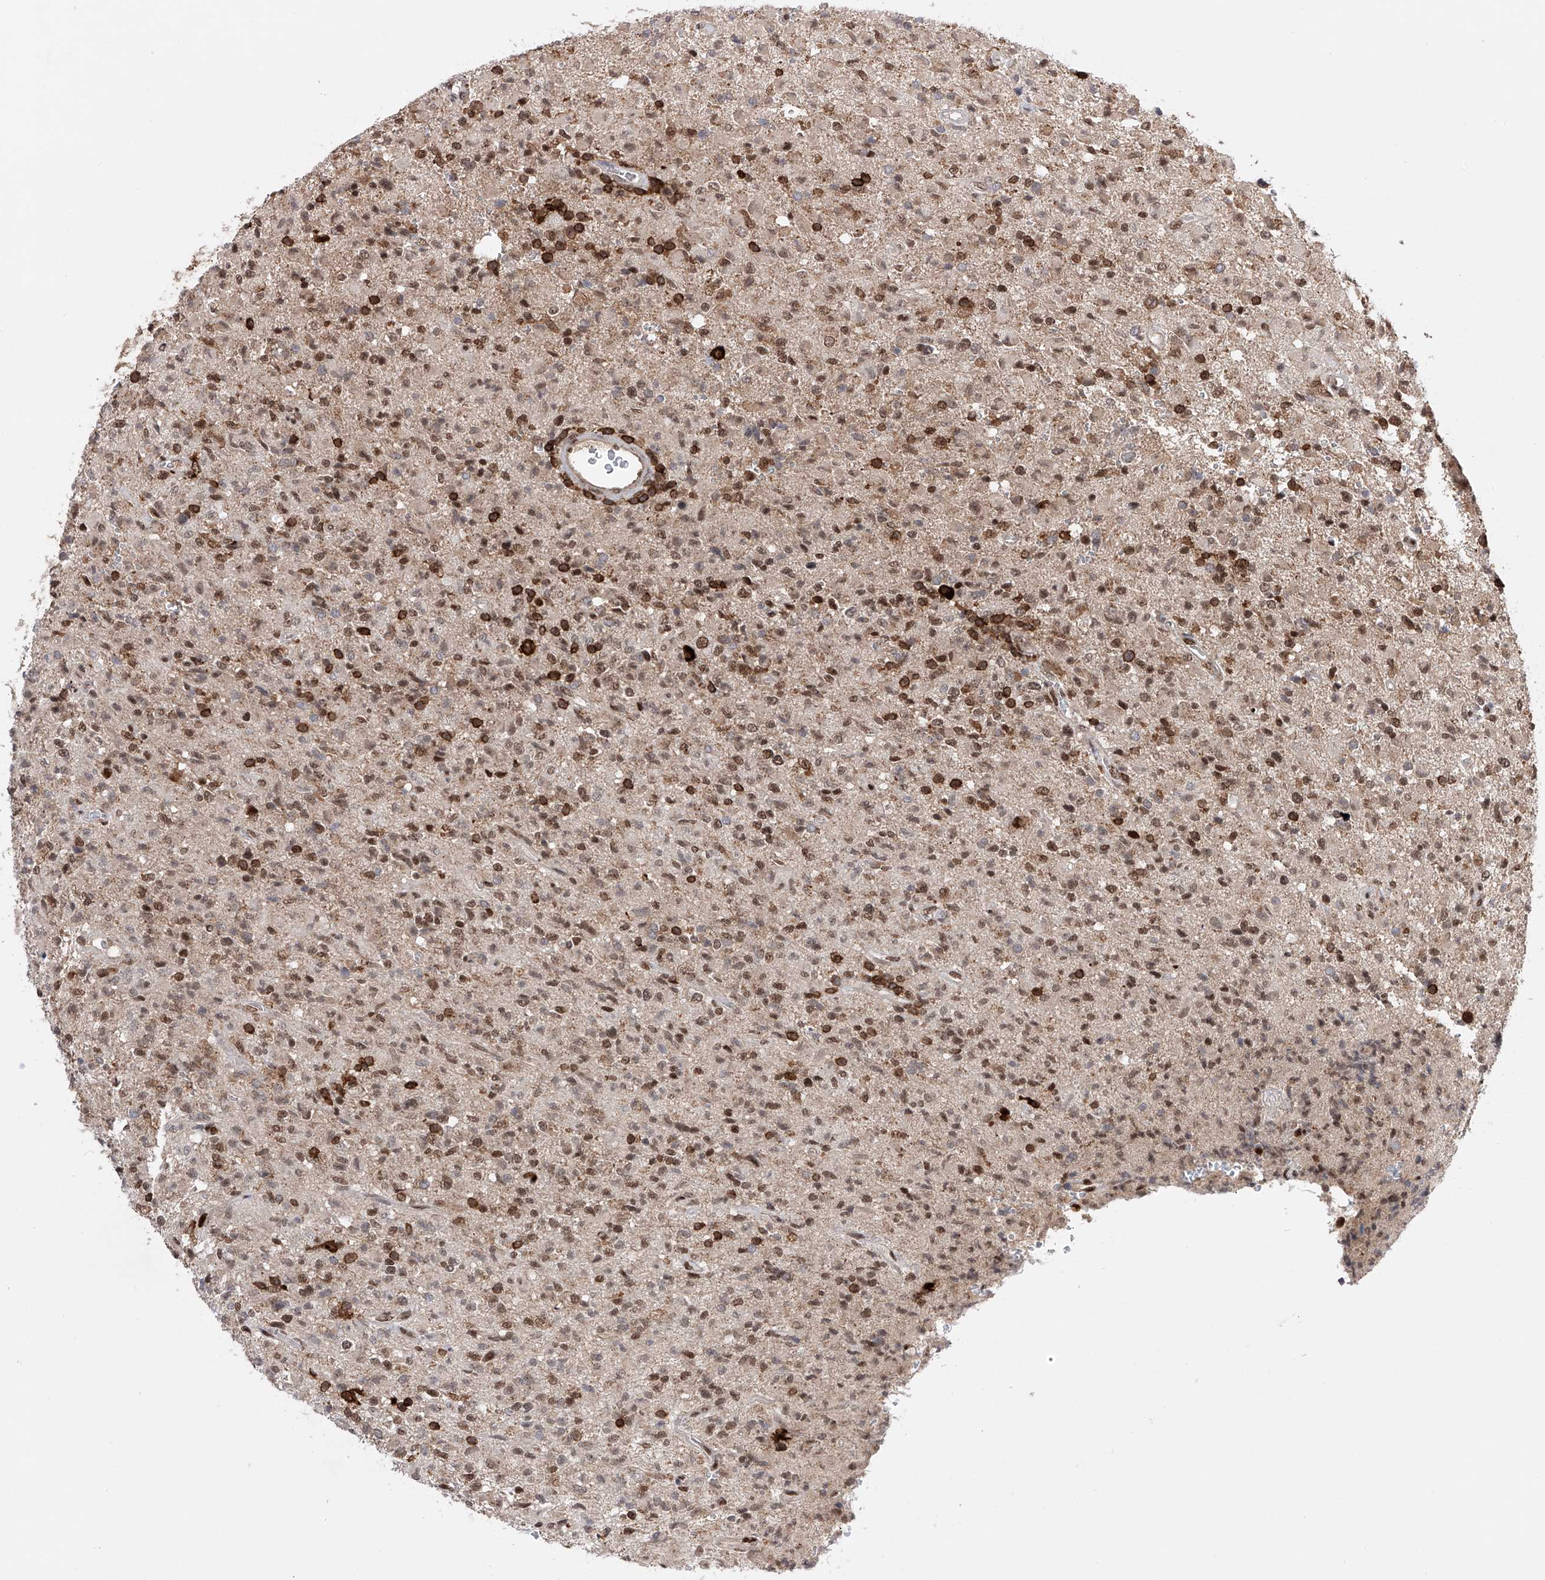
{"staining": {"intensity": "moderate", "quantity": ">75%", "location": "nuclear"}, "tissue": "glioma", "cell_type": "Tumor cells", "image_type": "cancer", "snomed": [{"axis": "morphology", "description": "Glioma, malignant, High grade"}, {"axis": "topography", "description": "Brain"}], "caption": "Malignant glioma (high-grade) was stained to show a protein in brown. There is medium levels of moderate nuclear staining in about >75% of tumor cells.", "gene": "ZNF280D", "patient": {"sex": "female", "age": 57}}